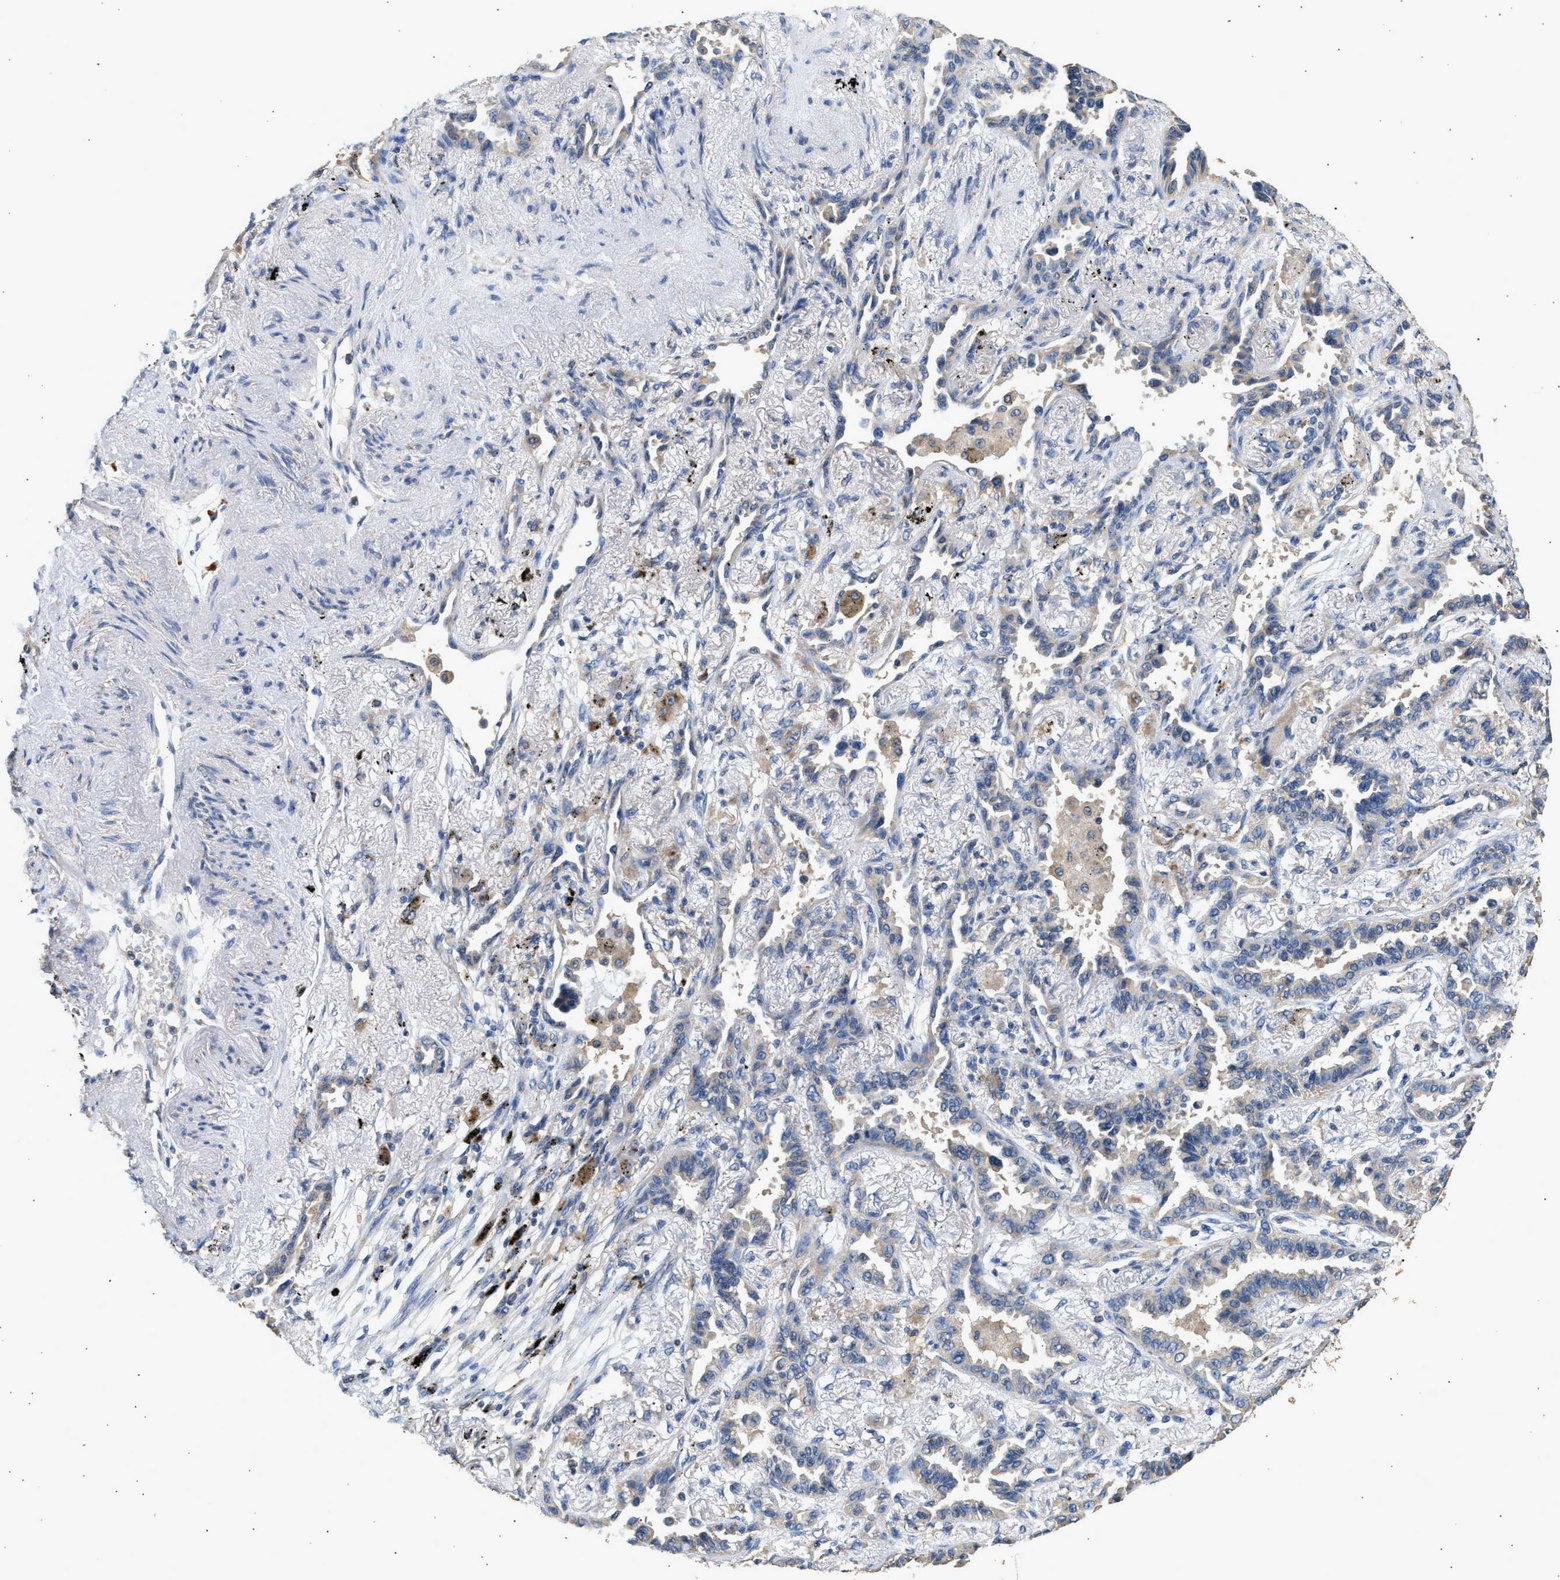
{"staining": {"intensity": "negative", "quantity": "none", "location": "none"}, "tissue": "lung cancer", "cell_type": "Tumor cells", "image_type": "cancer", "snomed": [{"axis": "morphology", "description": "Adenocarcinoma, NOS"}, {"axis": "topography", "description": "Lung"}], "caption": "Immunohistochemical staining of lung cancer displays no significant positivity in tumor cells.", "gene": "WDR31", "patient": {"sex": "male", "age": 59}}